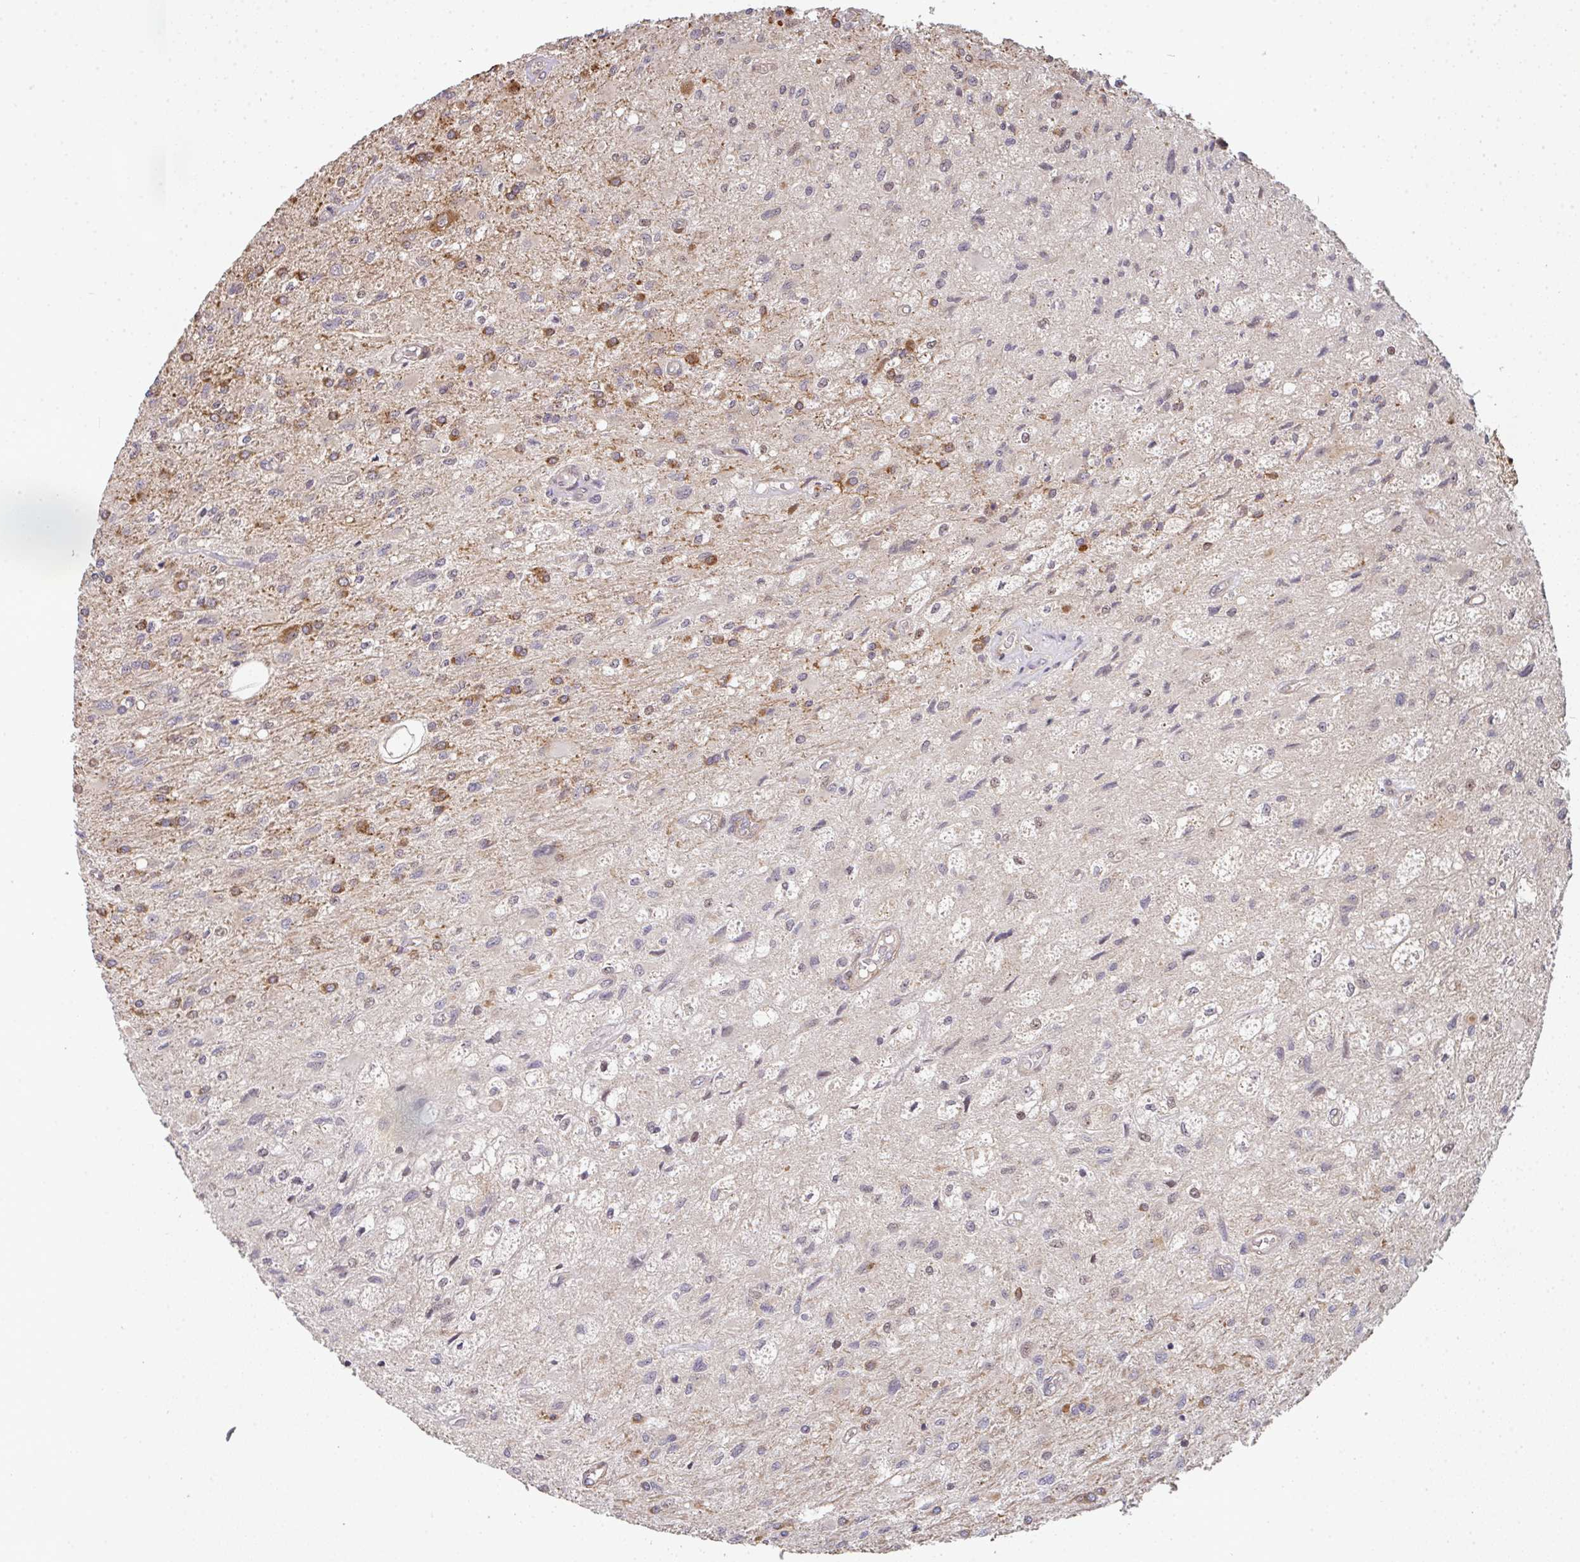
{"staining": {"intensity": "negative", "quantity": "none", "location": "none"}, "tissue": "glioma", "cell_type": "Tumor cells", "image_type": "cancer", "snomed": [{"axis": "morphology", "description": "Glioma, malignant, High grade"}, {"axis": "topography", "description": "Brain"}], "caption": "Immunohistochemical staining of human malignant glioma (high-grade) shows no significant staining in tumor cells.", "gene": "SIMC1", "patient": {"sex": "female", "age": 70}}